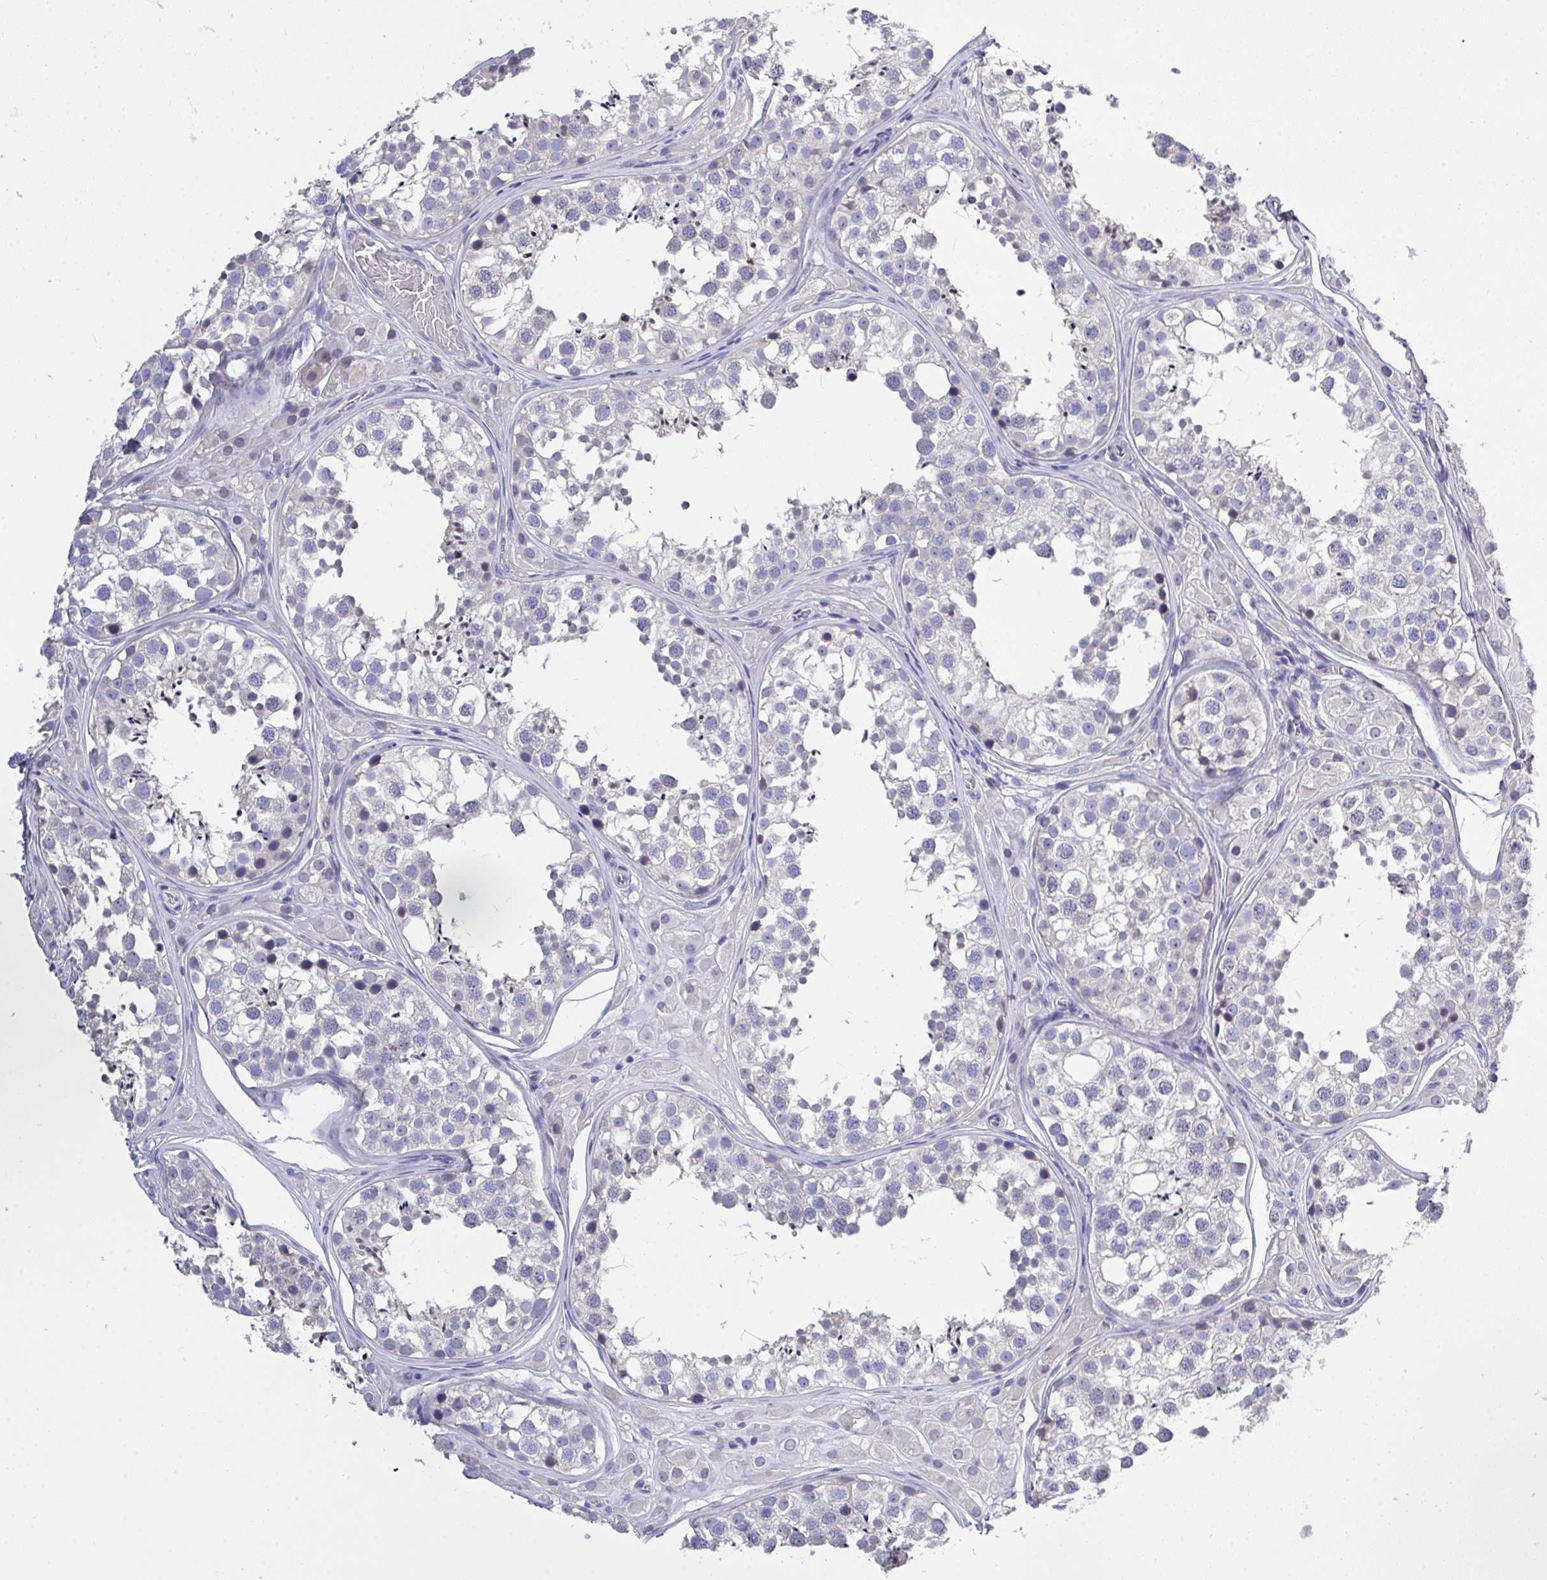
{"staining": {"intensity": "negative", "quantity": "none", "location": "none"}, "tissue": "testis", "cell_type": "Cells in seminiferous ducts", "image_type": "normal", "snomed": [{"axis": "morphology", "description": "Normal tissue, NOS"}, {"axis": "topography", "description": "Testis"}], "caption": "Protein analysis of unremarkable testis reveals no significant expression in cells in seminiferous ducts.", "gene": "LRRC58", "patient": {"sex": "male", "age": 13}}